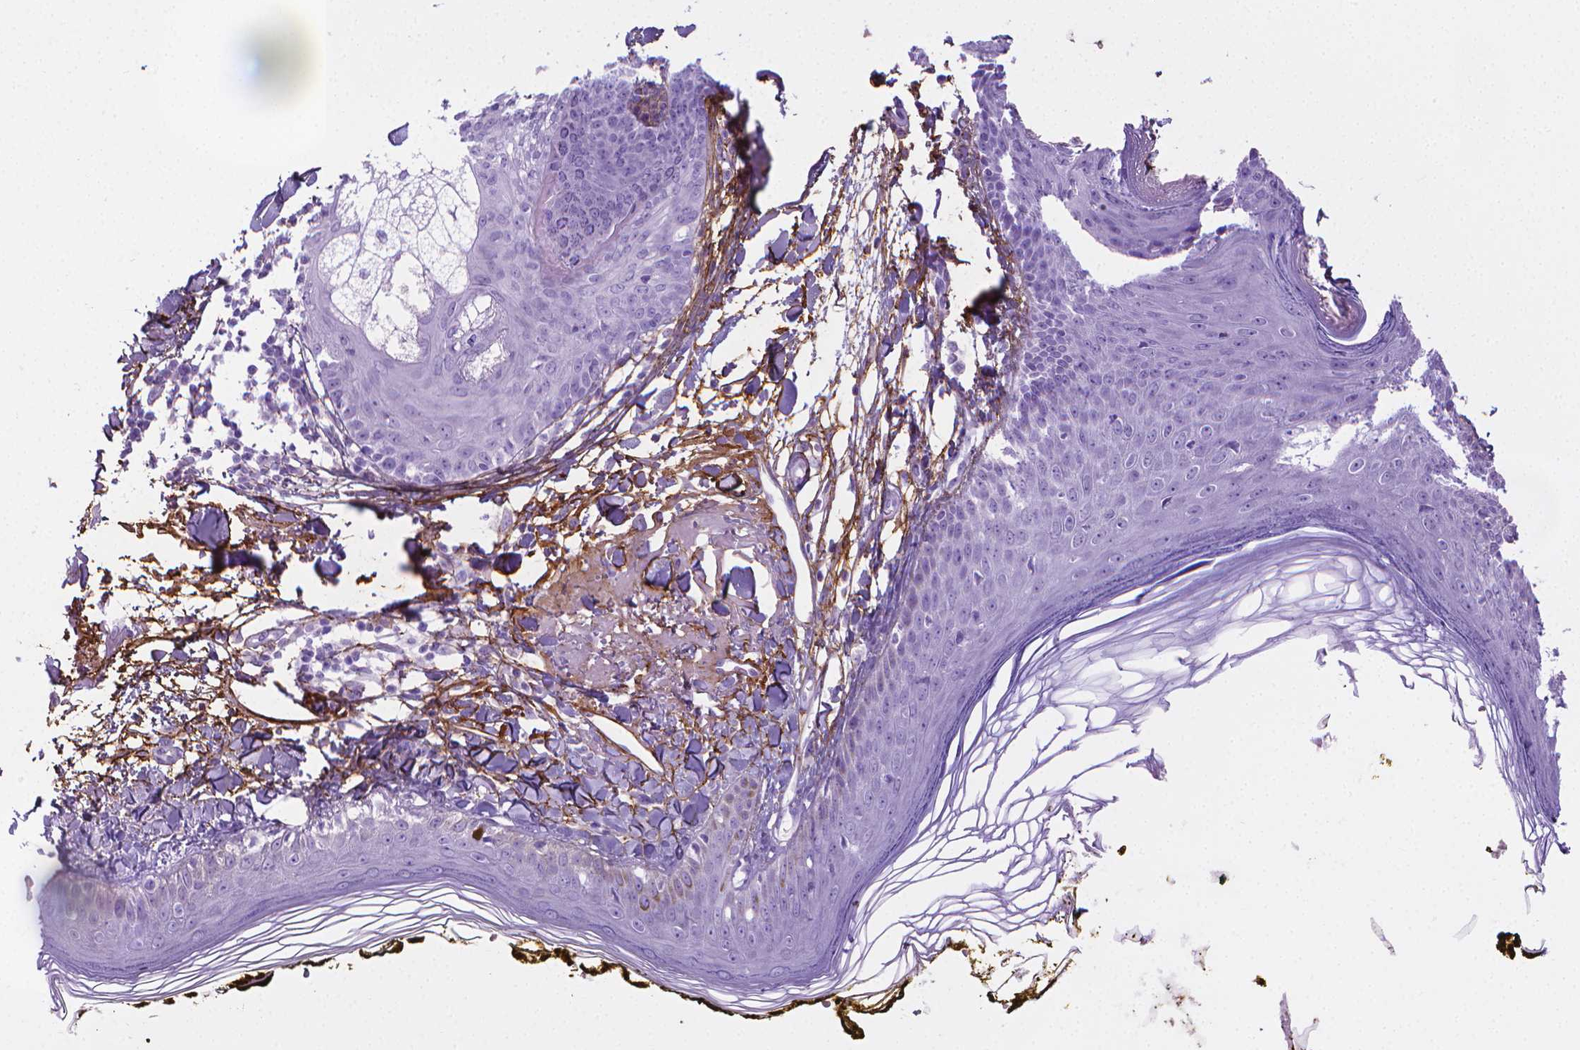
{"staining": {"intensity": "negative", "quantity": "none", "location": "none"}, "tissue": "skin", "cell_type": "Fibroblasts", "image_type": "normal", "snomed": [{"axis": "morphology", "description": "Normal tissue, NOS"}, {"axis": "topography", "description": "Skin"}], "caption": "Immunohistochemistry micrograph of normal skin: skin stained with DAB (3,3'-diaminobenzidine) demonstrates no significant protein positivity in fibroblasts.", "gene": "MFAP2", "patient": {"sex": "male", "age": 76}}